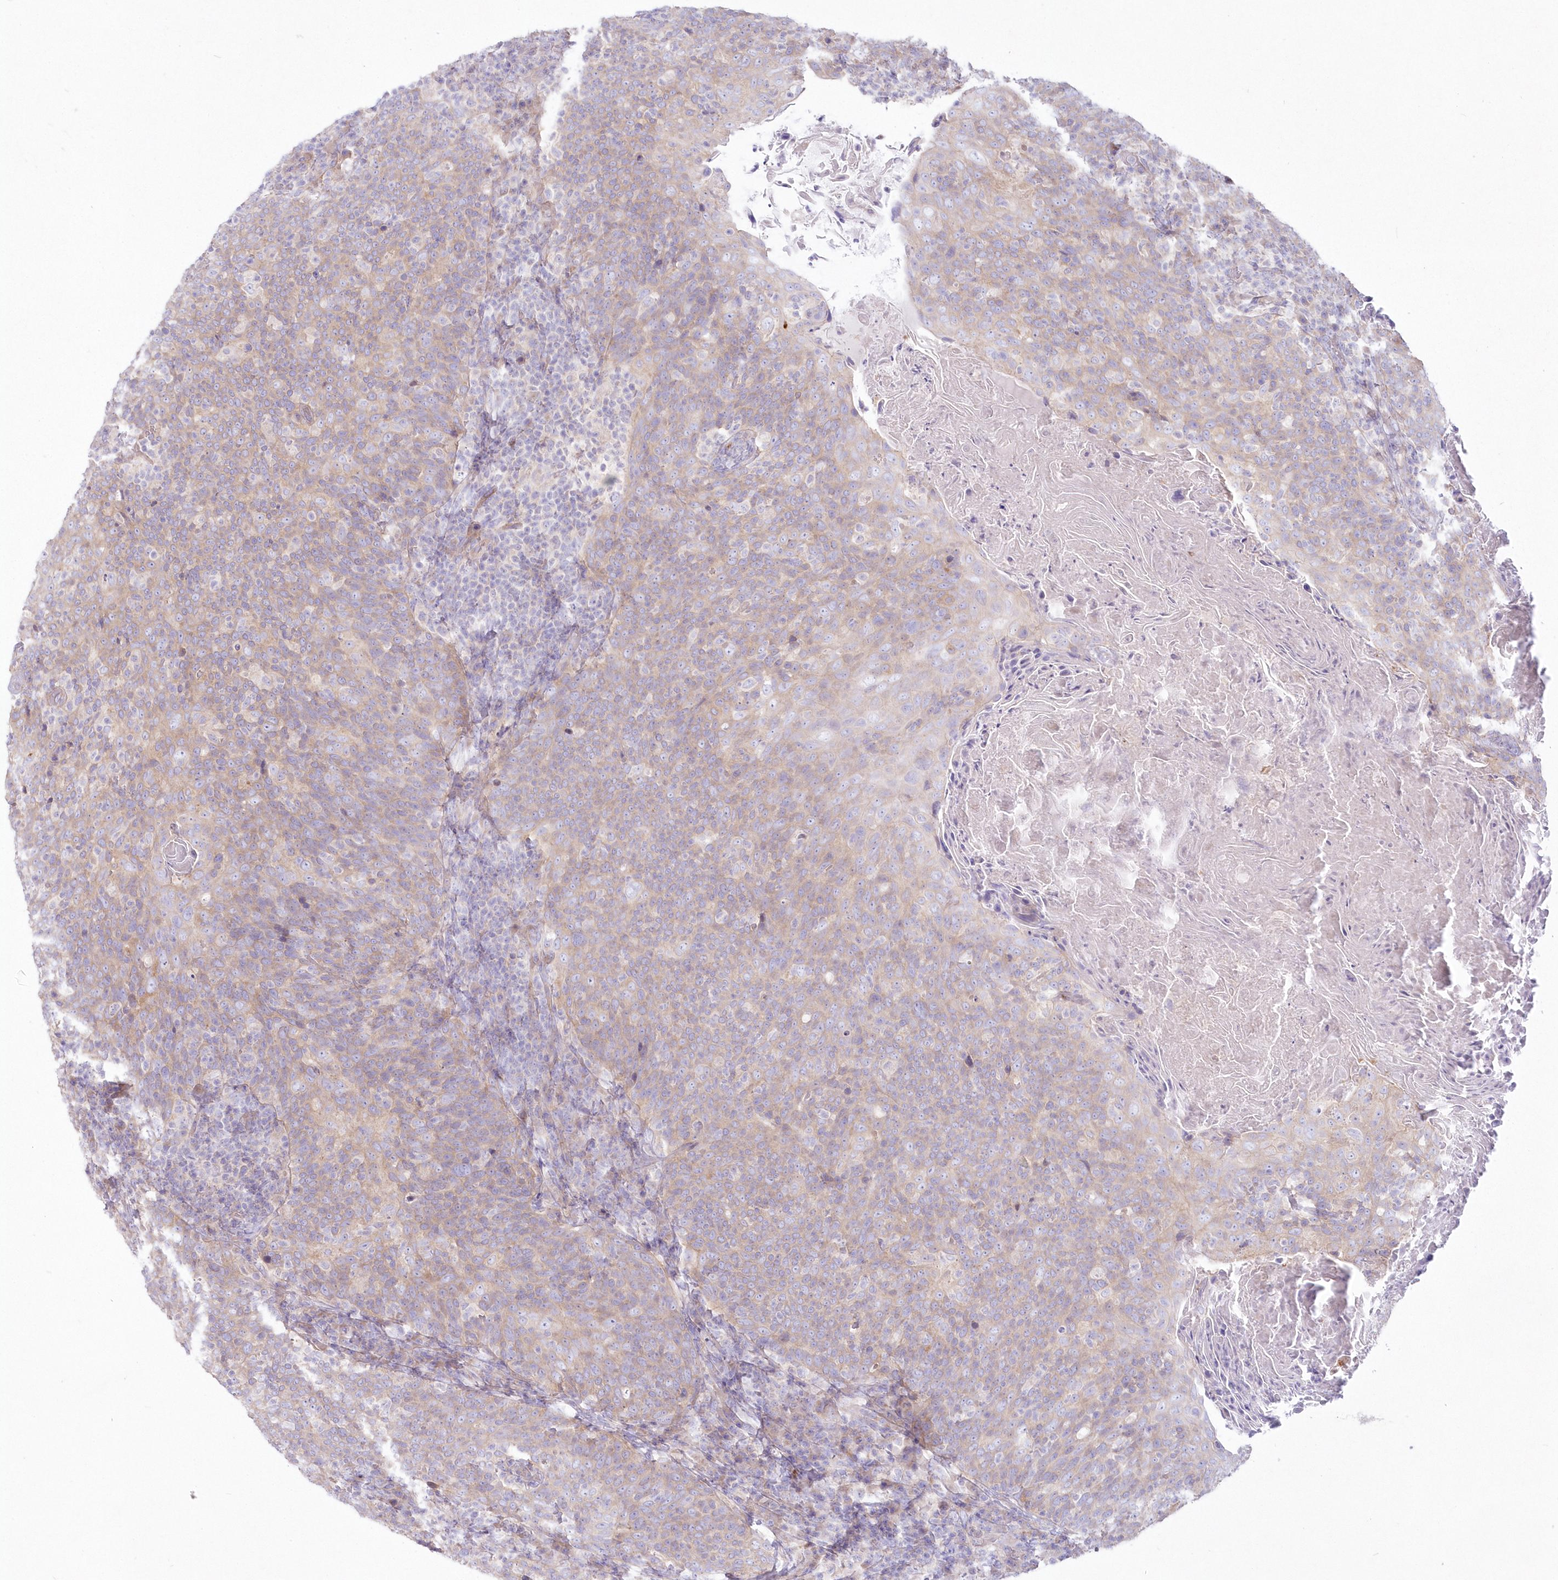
{"staining": {"intensity": "weak", "quantity": ">75%", "location": "cytoplasmic/membranous"}, "tissue": "head and neck cancer", "cell_type": "Tumor cells", "image_type": "cancer", "snomed": [{"axis": "morphology", "description": "Squamous cell carcinoma, NOS"}, {"axis": "morphology", "description": "Squamous cell carcinoma, metastatic, NOS"}, {"axis": "topography", "description": "Lymph node"}, {"axis": "topography", "description": "Head-Neck"}], "caption": "Protein analysis of metastatic squamous cell carcinoma (head and neck) tissue demonstrates weak cytoplasmic/membranous expression in about >75% of tumor cells.", "gene": "ZNF843", "patient": {"sex": "male", "age": 62}}